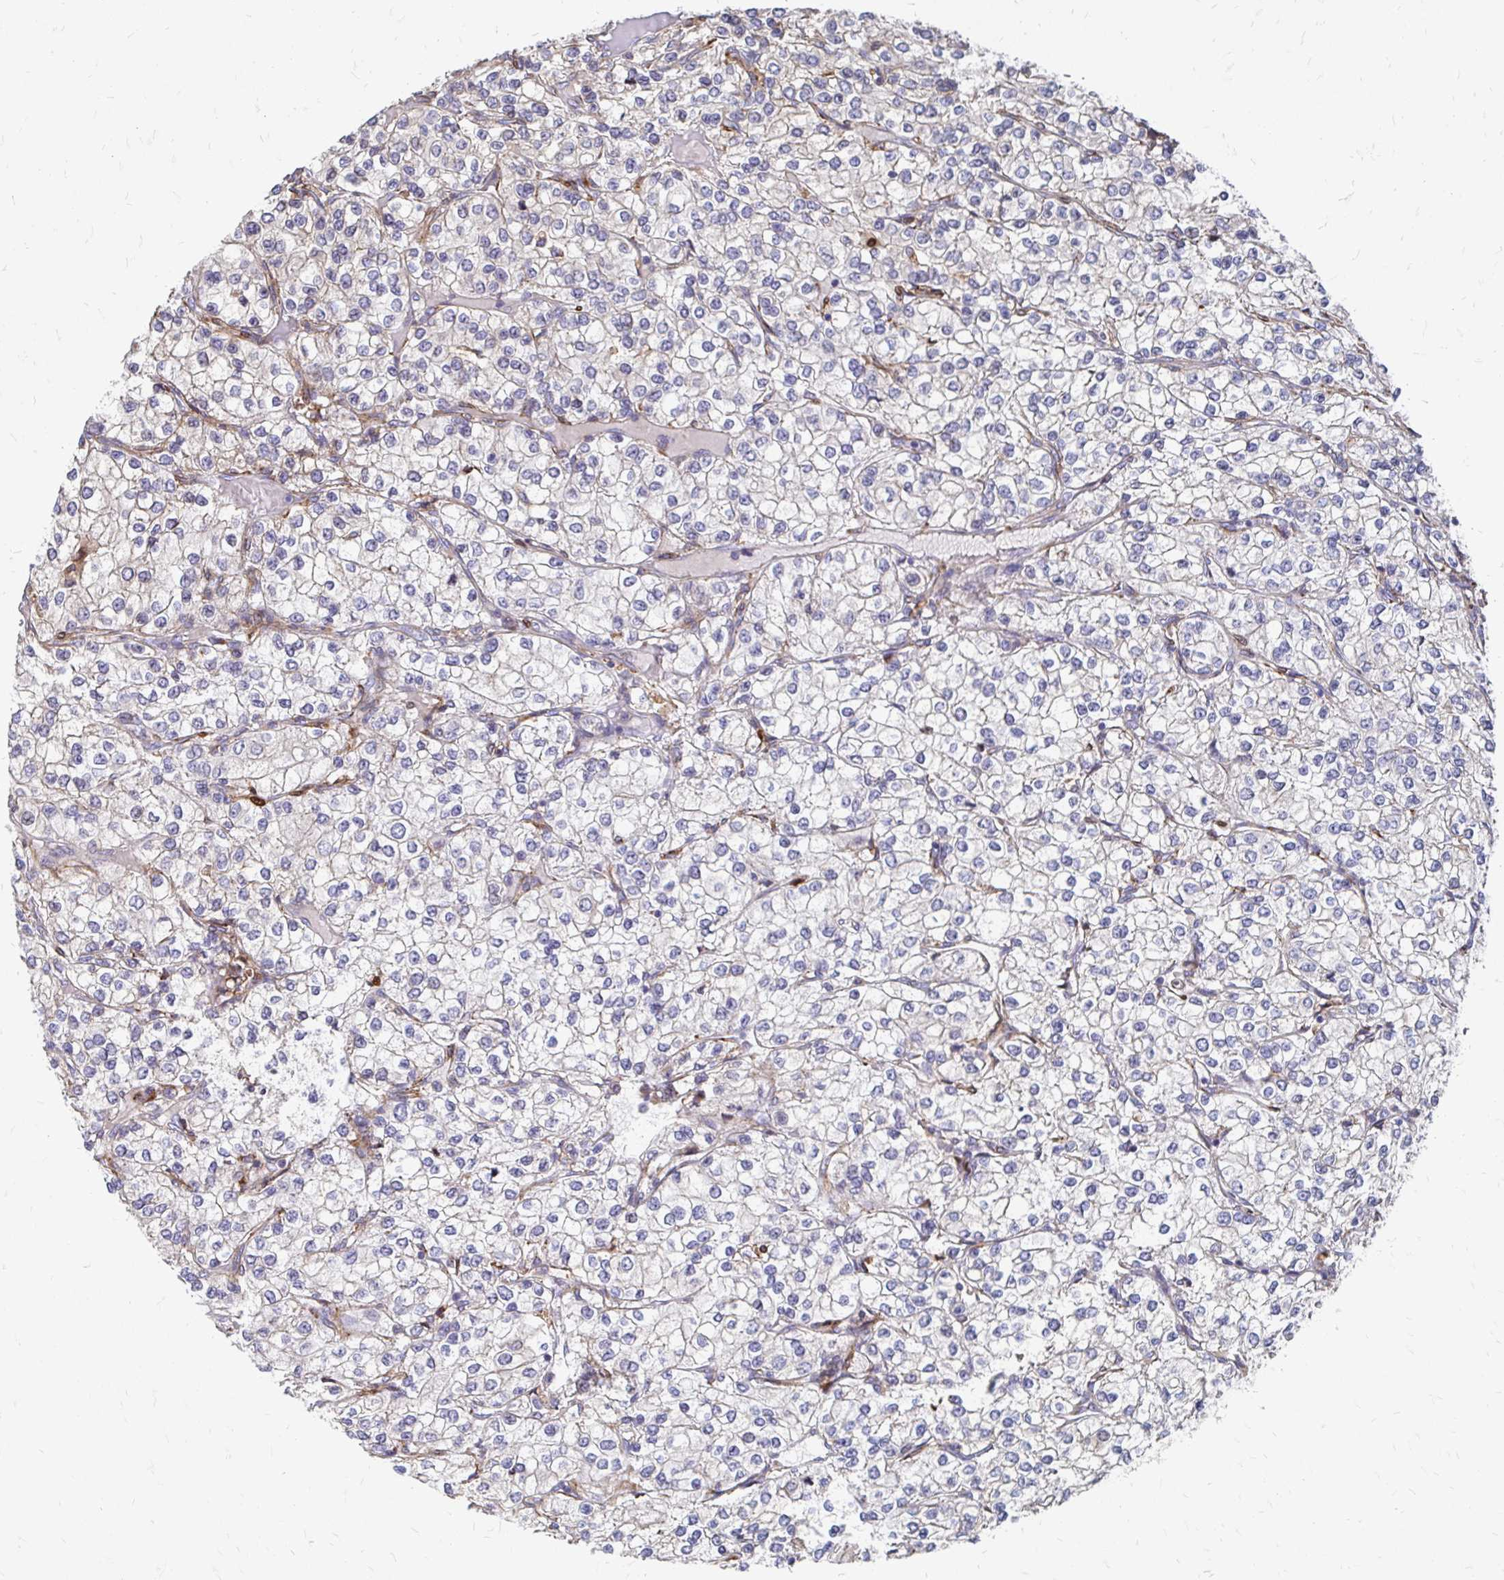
{"staining": {"intensity": "negative", "quantity": "none", "location": "none"}, "tissue": "renal cancer", "cell_type": "Tumor cells", "image_type": "cancer", "snomed": [{"axis": "morphology", "description": "Adenocarcinoma, NOS"}, {"axis": "topography", "description": "Kidney"}], "caption": "Immunohistochemistry histopathology image of neoplastic tissue: renal cancer stained with DAB (3,3'-diaminobenzidine) demonstrates no significant protein staining in tumor cells.", "gene": "CDKL1", "patient": {"sex": "male", "age": 80}}